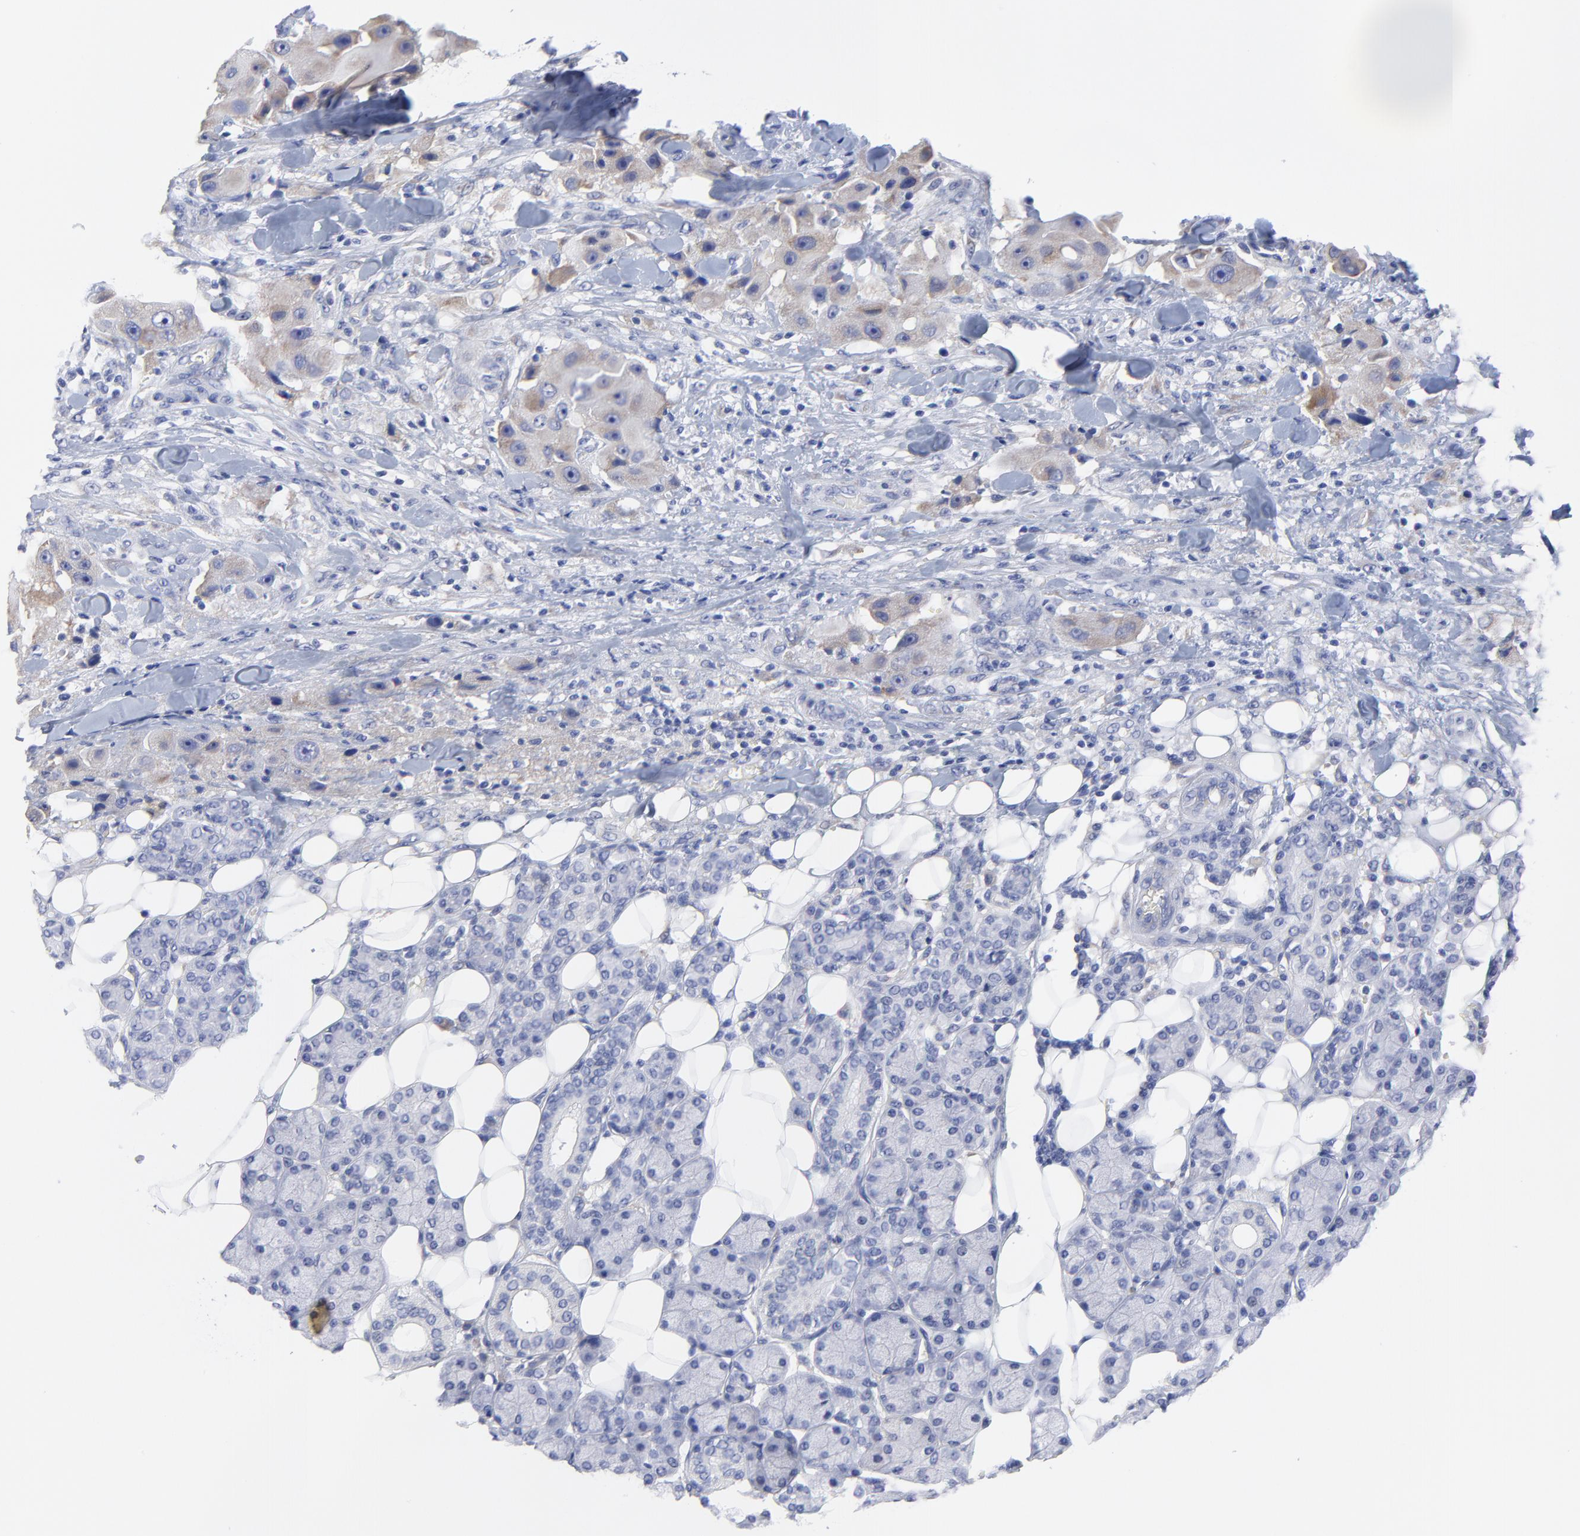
{"staining": {"intensity": "weak", "quantity": ">75%", "location": "cytoplasmic/membranous"}, "tissue": "head and neck cancer", "cell_type": "Tumor cells", "image_type": "cancer", "snomed": [{"axis": "morphology", "description": "Normal tissue, NOS"}, {"axis": "morphology", "description": "Adenocarcinoma, NOS"}, {"axis": "topography", "description": "Salivary gland"}, {"axis": "topography", "description": "Head-Neck"}], "caption": "A brown stain labels weak cytoplasmic/membranous expression of a protein in head and neck cancer (adenocarcinoma) tumor cells.", "gene": "DUSP9", "patient": {"sex": "male", "age": 80}}